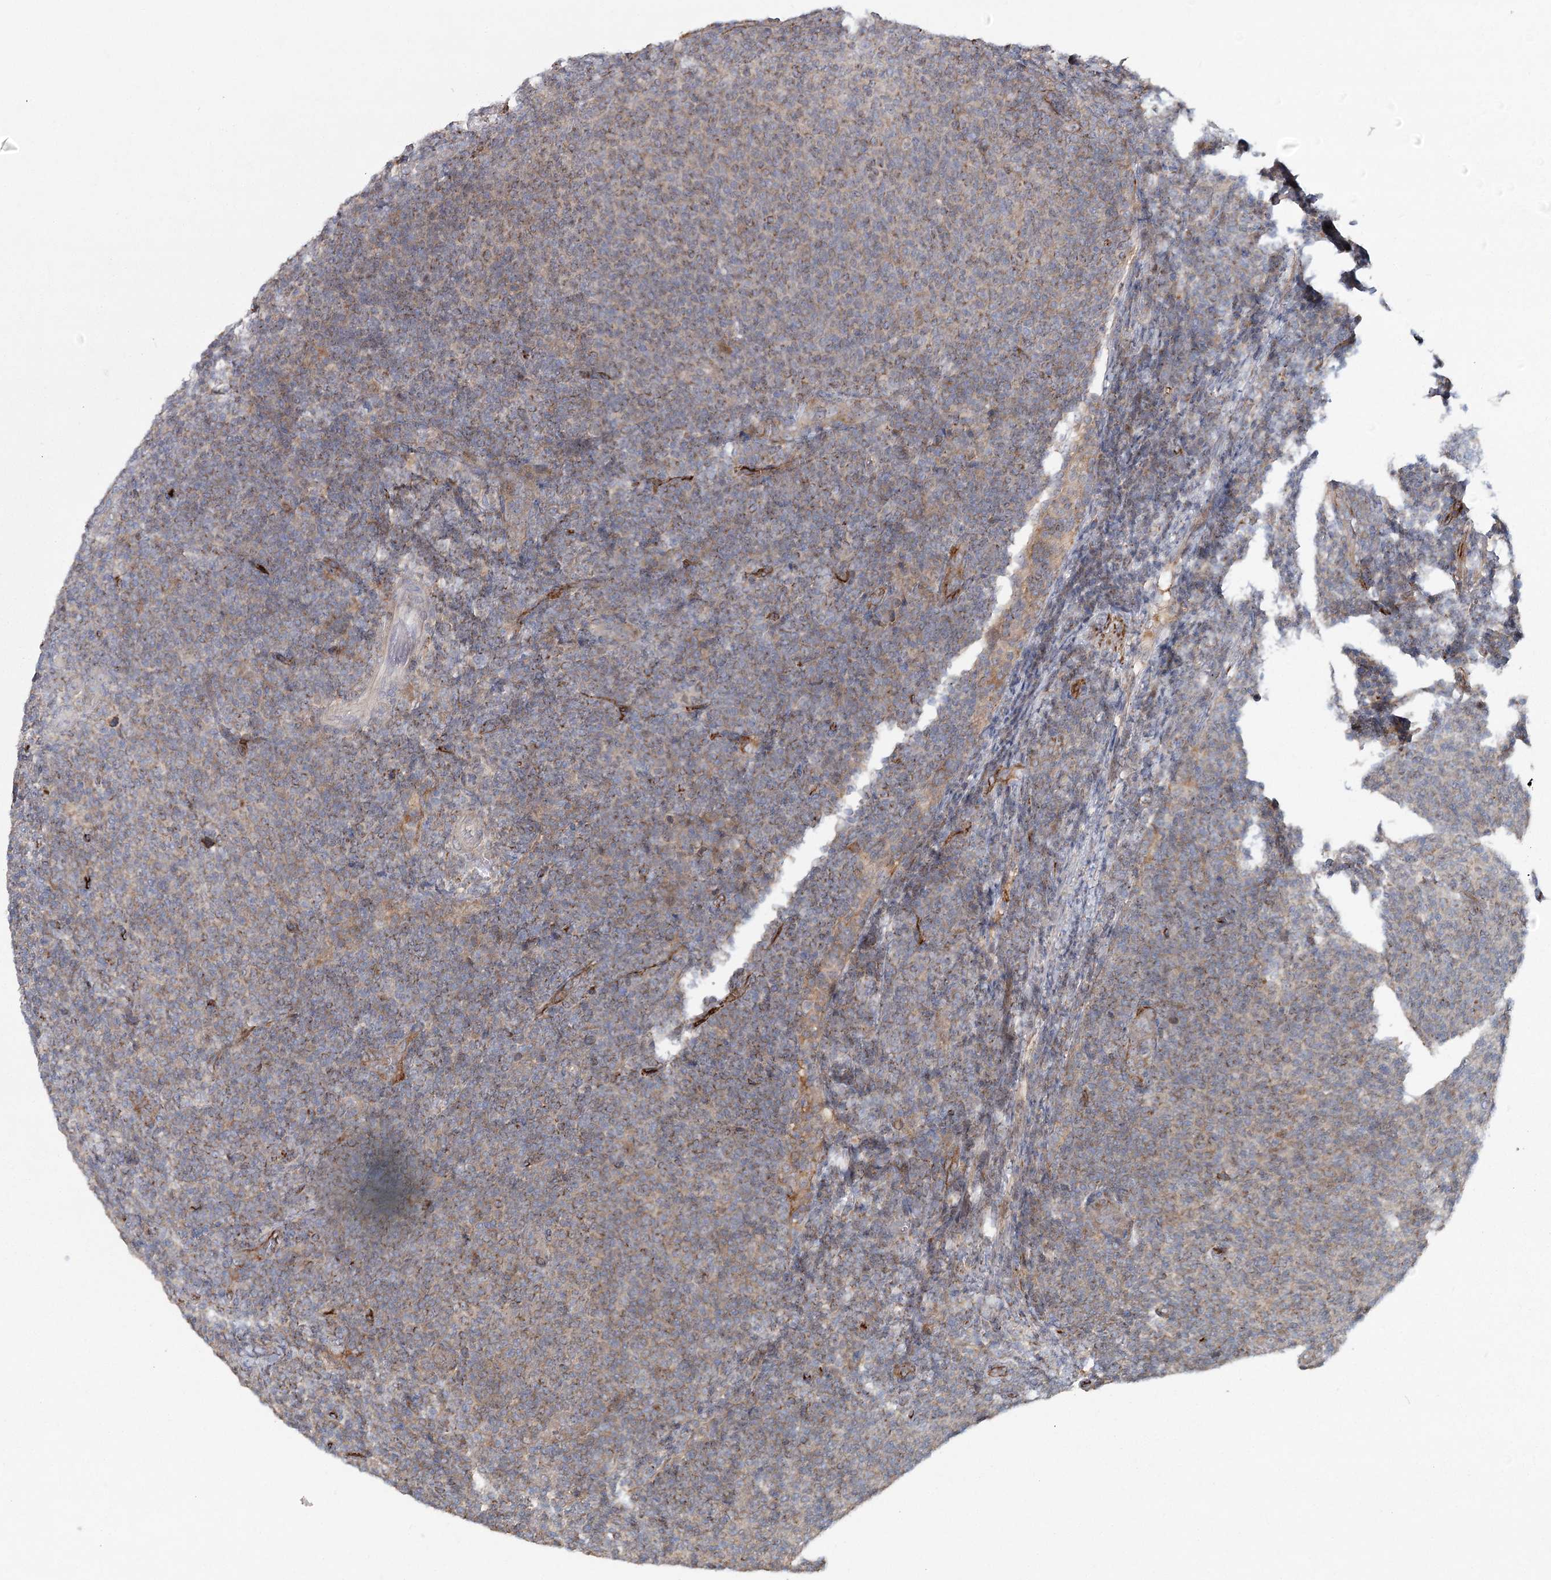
{"staining": {"intensity": "weak", "quantity": "25%-75%", "location": "cytoplasmic/membranous"}, "tissue": "lymphoma", "cell_type": "Tumor cells", "image_type": "cancer", "snomed": [{"axis": "morphology", "description": "Malignant lymphoma, non-Hodgkin's type, Low grade"}, {"axis": "topography", "description": "Lymph node"}], "caption": "Brown immunohistochemical staining in human lymphoma reveals weak cytoplasmic/membranous staining in about 25%-75% of tumor cells.", "gene": "MAP3K13", "patient": {"sex": "male", "age": 66}}